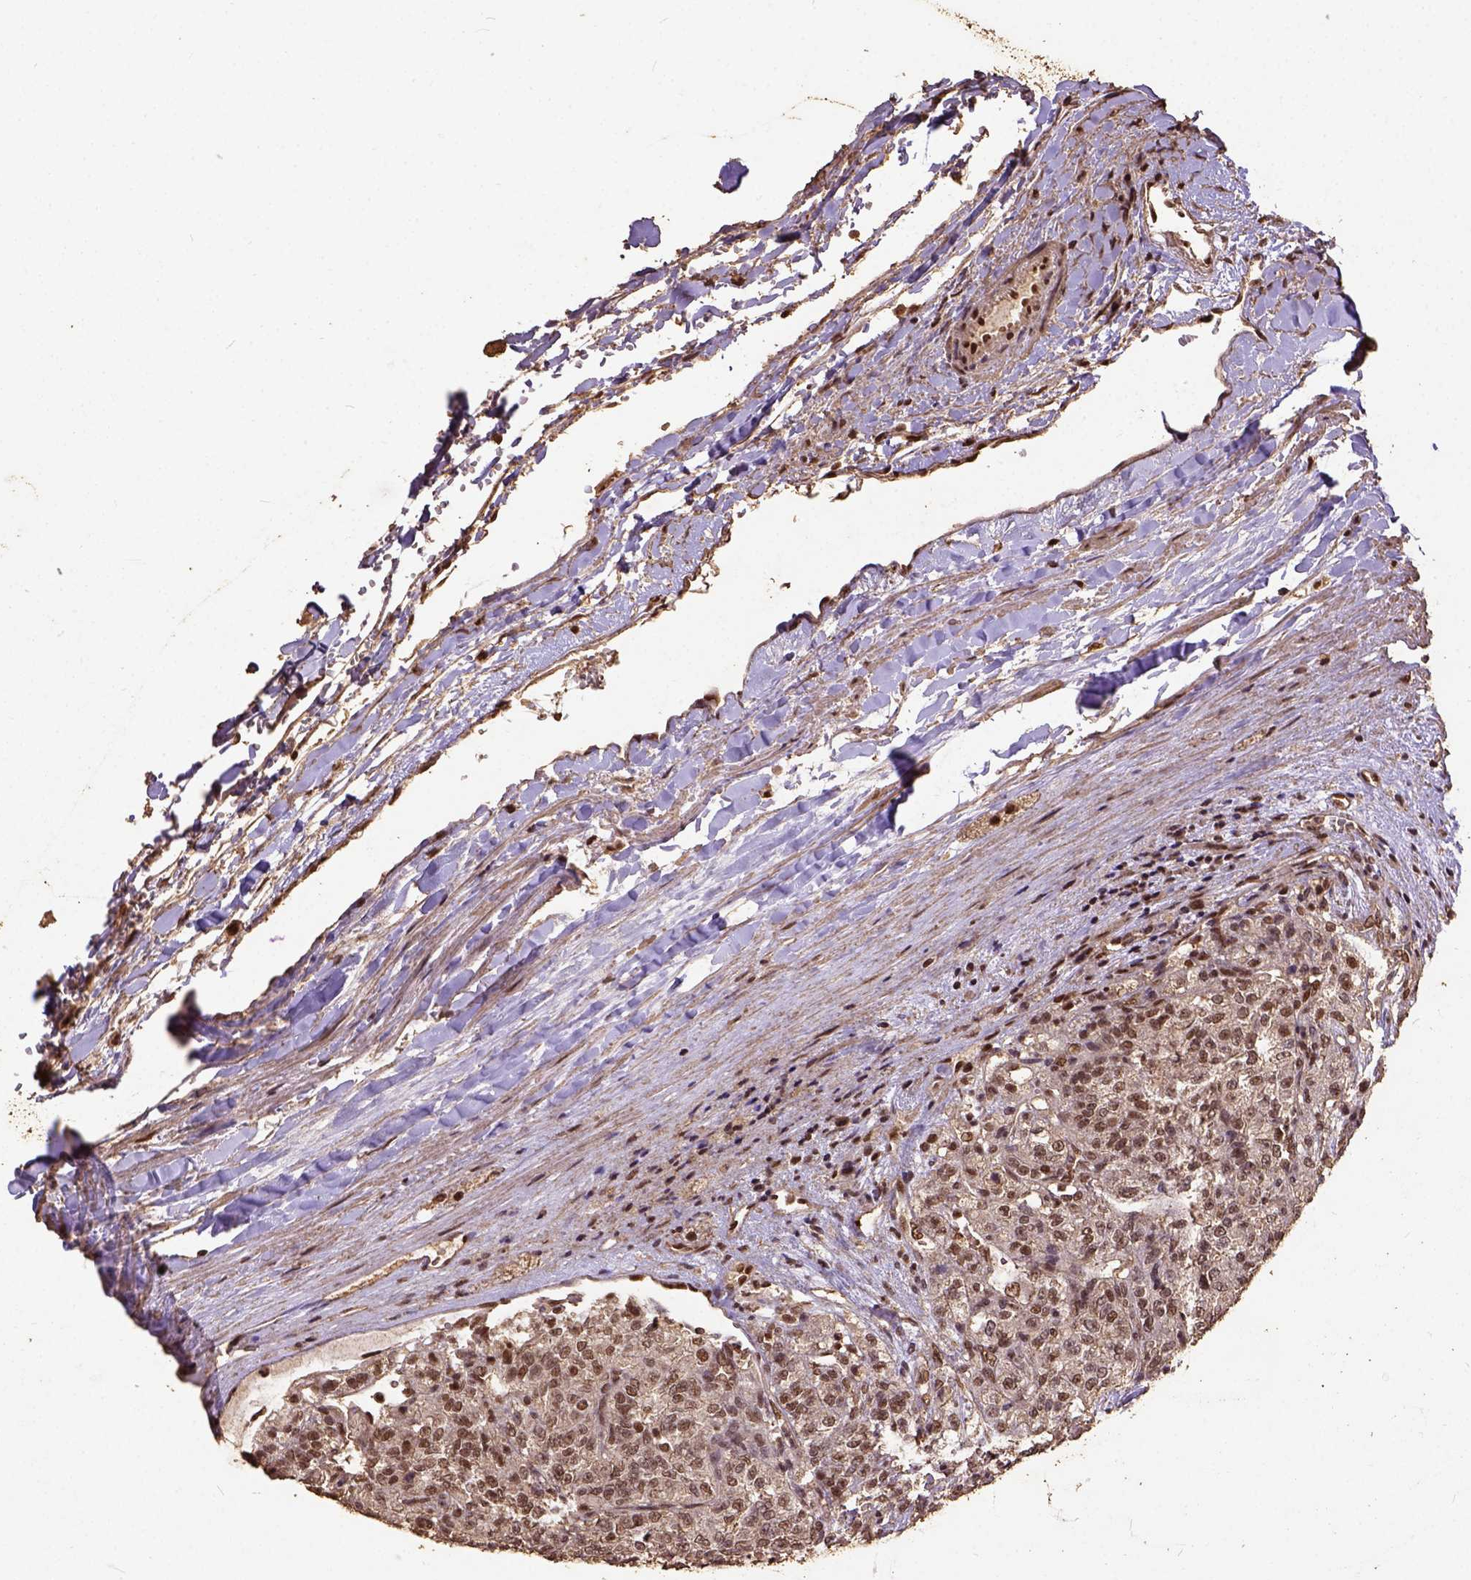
{"staining": {"intensity": "moderate", "quantity": ">75%", "location": "nuclear"}, "tissue": "renal cancer", "cell_type": "Tumor cells", "image_type": "cancer", "snomed": [{"axis": "morphology", "description": "Adenocarcinoma, NOS"}, {"axis": "topography", "description": "Kidney"}], "caption": "DAB (3,3'-diaminobenzidine) immunohistochemical staining of human renal adenocarcinoma displays moderate nuclear protein expression in approximately >75% of tumor cells.", "gene": "NACC1", "patient": {"sex": "female", "age": 63}}